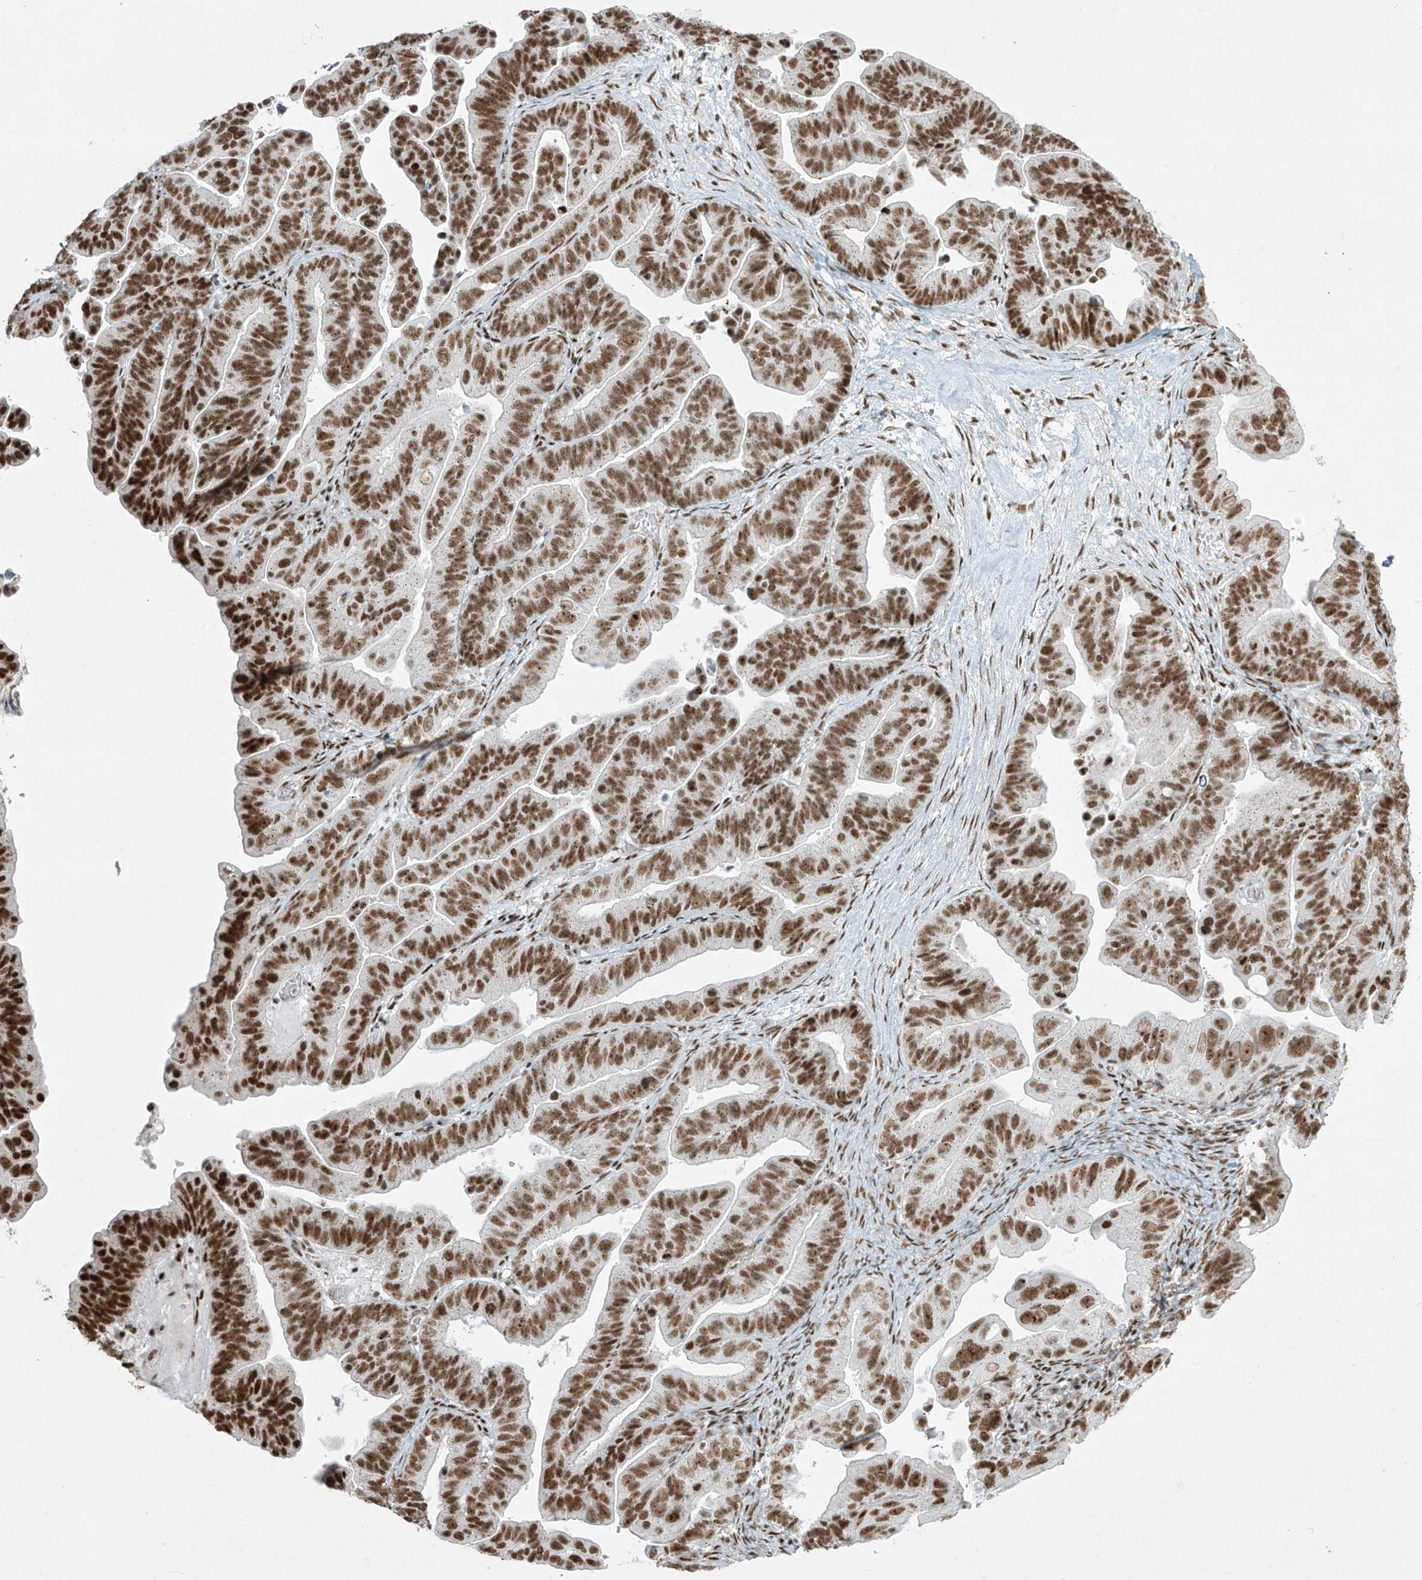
{"staining": {"intensity": "strong", "quantity": ">75%", "location": "nuclear"}, "tissue": "ovarian cancer", "cell_type": "Tumor cells", "image_type": "cancer", "snomed": [{"axis": "morphology", "description": "Cystadenocarcinoma, serous, NOS"}, {"axis": "topography", "description": "Ovary"}], "caption": "Ovarian cancer (serous cystadenocarcinoma) tissue displays strong nuclear expression in approximately >75% of tumor cells", "gene": "MS4A6A", "patient": {"sex": "female", "age": 56}}